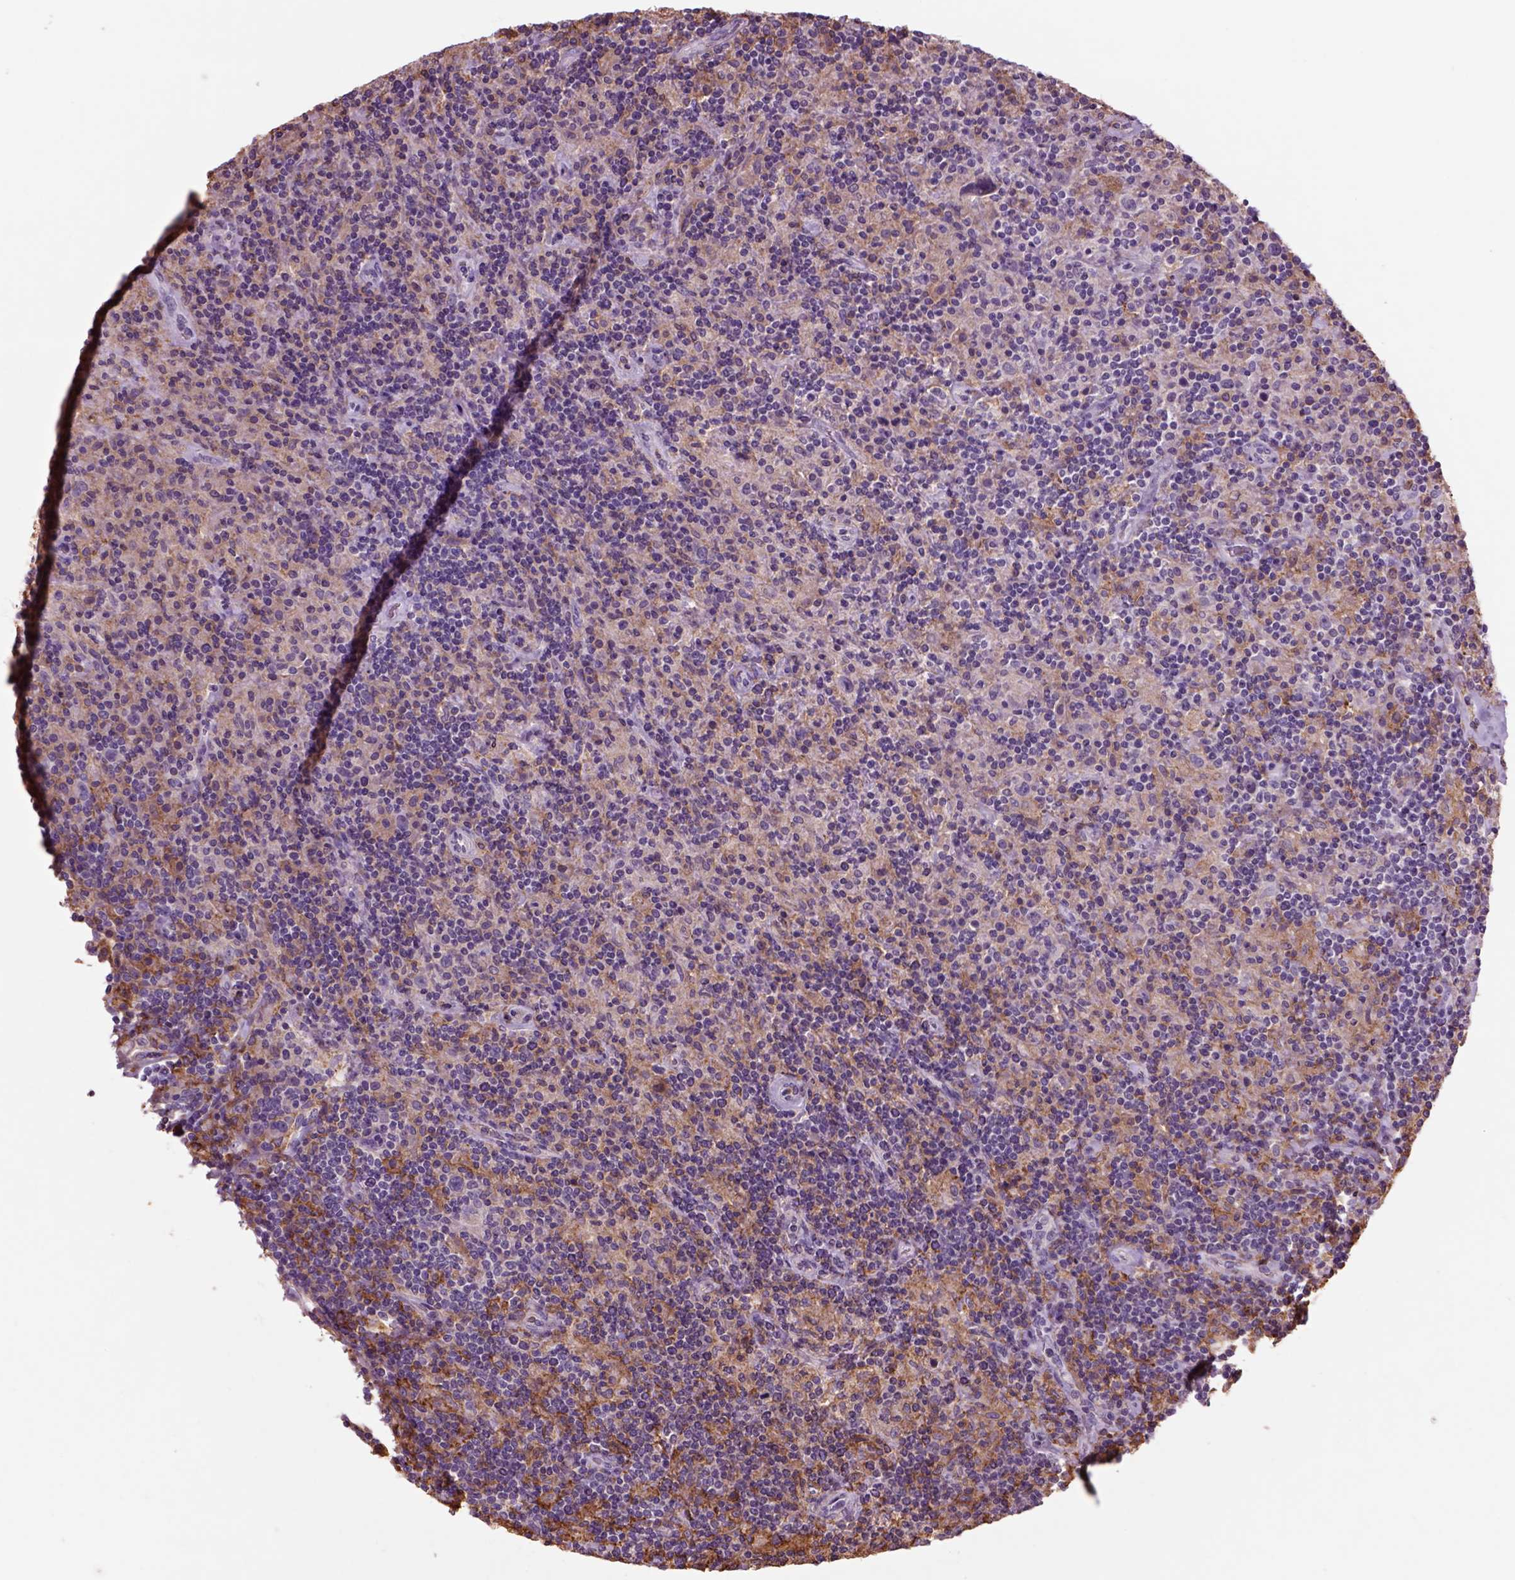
{"staining": {"intensity": "negative", "quantity": "none", "location": "none"}, "tissue": "lymphoma", "cell_type": "Tumor cells", "image_type": "cancer", "snomed": [{"axis": "morphology", "description": "Hodgkin's disease, NOS"}, {"axis": "topography", "description": "Lymph node"}], "caption": "High magnification brightfield microscopy of lymphoma stained with DAB (brown) and counterstained with hematoxylin (blue): tumor cells show no significant staining.", "gene": "CD14", "patient": {"sex": "male", "age": 70}}